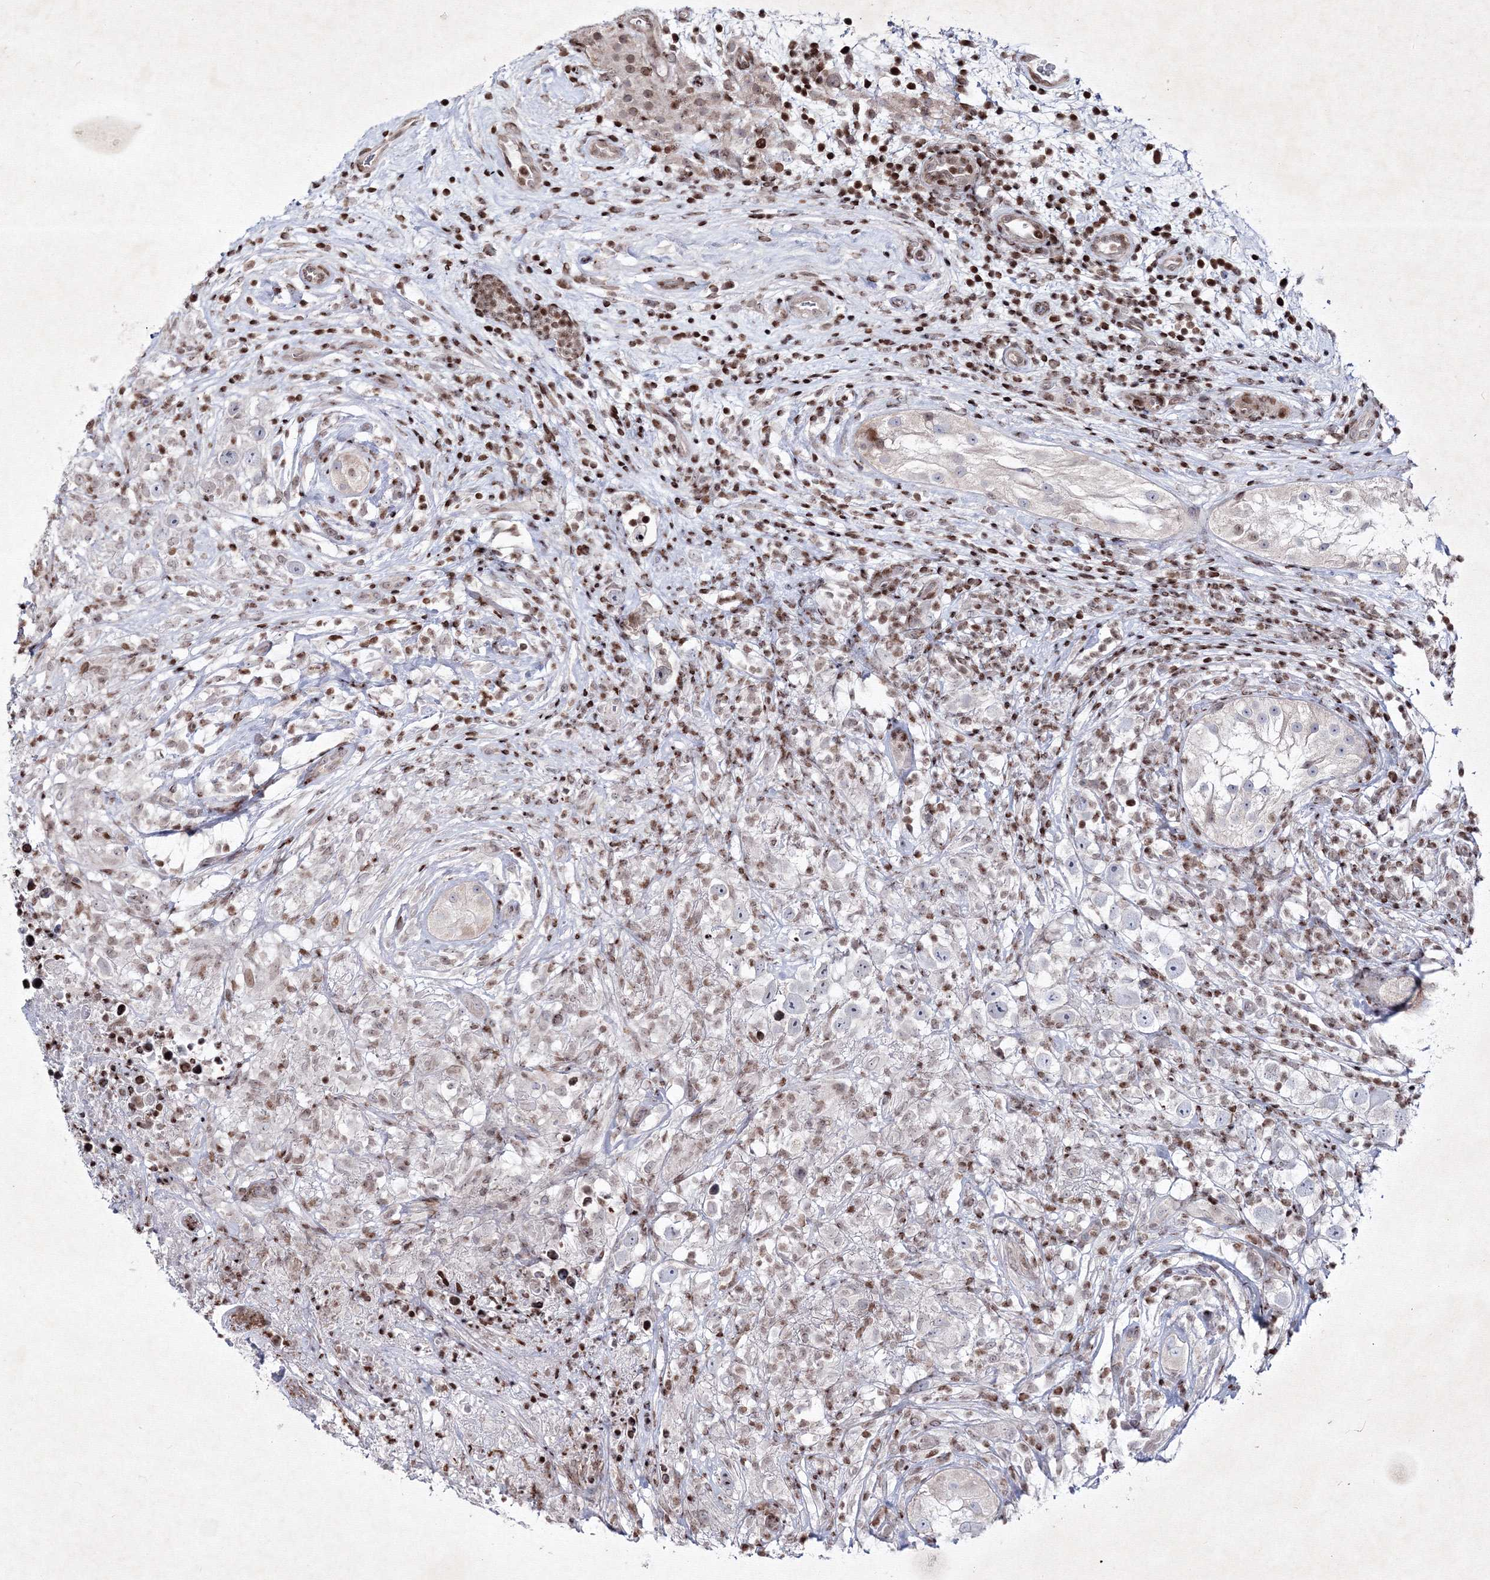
{"staining": {"intensity": "negative", "quantity": "none", "location": "none"}, "tissue": "testis cancer", "cell_type": "Tumor cells", "image_type": "cancer", "snomed": [{"axis": "morphology", "description": "Seminoma, NOS"}, {"axis": "topography", "description": "Testis"}], "caption": "IHC histopathology image of human testis cancer (seminoma) stained for a protein (brown), which demonstrates no staining in tumor cells. (Stains: DAB immunohistochemistry with hematoxylin counter stain, Microscopy: brightfield microscopy at high magnification).", "gene": "SMIM29", "patient": {"sex": "male", "age": 49}}